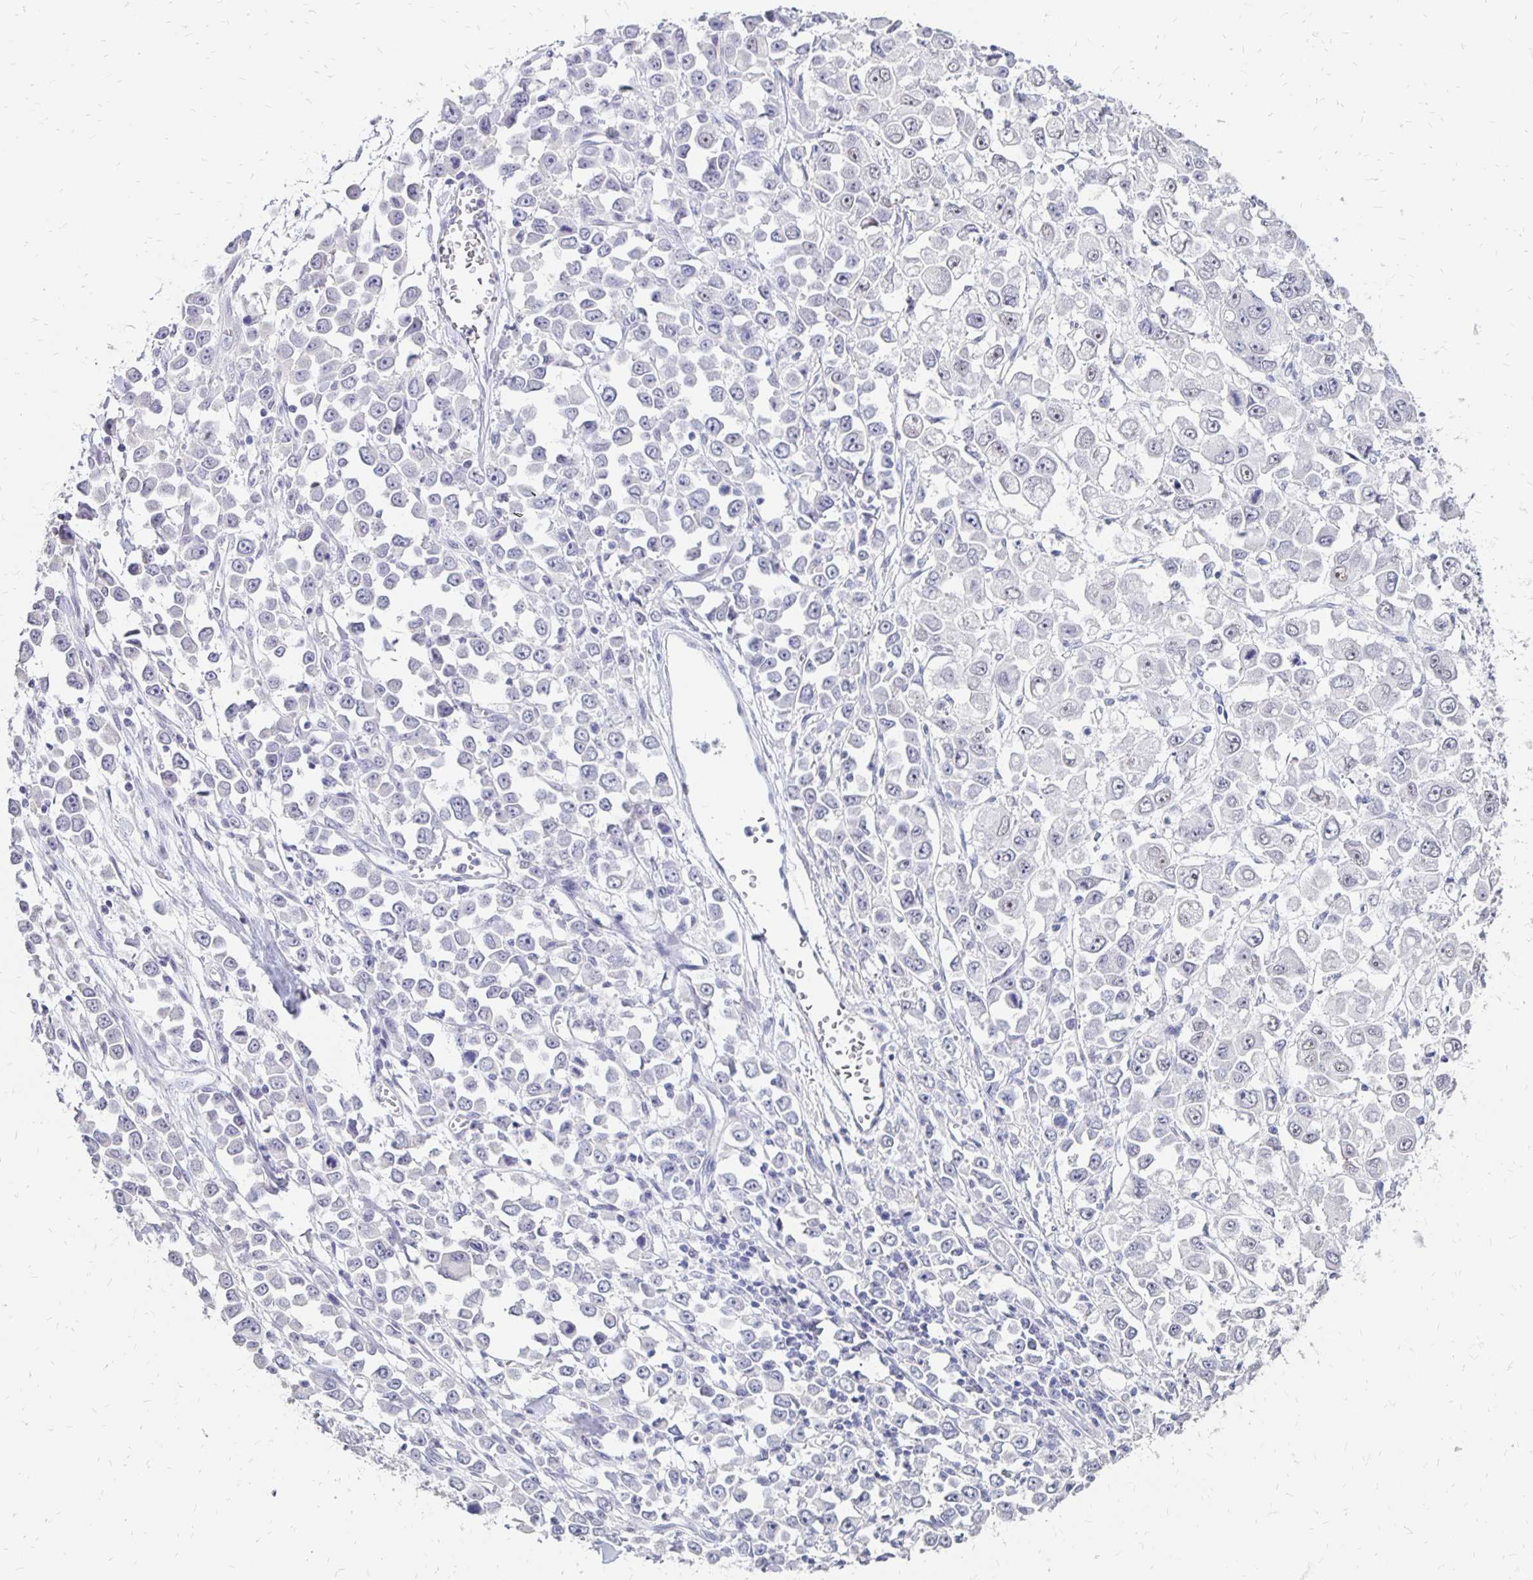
{"staining": {"intensity": "negative", "quantity": "none", "location": "none"}, "tissue": "stomach cancer", "cell_type": "Tumor cells", "image_type": "cancer", "snomed": [{"axis": "morphology", "description": "Adenocarcinoma, NOS"}, {"axis": "topography", "description": "Stomach, upper"}], "caption": "Immunohistochemistry (IHC) photomicrograph of neoplastic tissue: human stomach cancer stained with DAB (3,3'-diaminobenzidine) shows no significant protein positivity in tumor cells.", "gene": "ATOSB", "patient": {"sex": "male", "age": 70}}